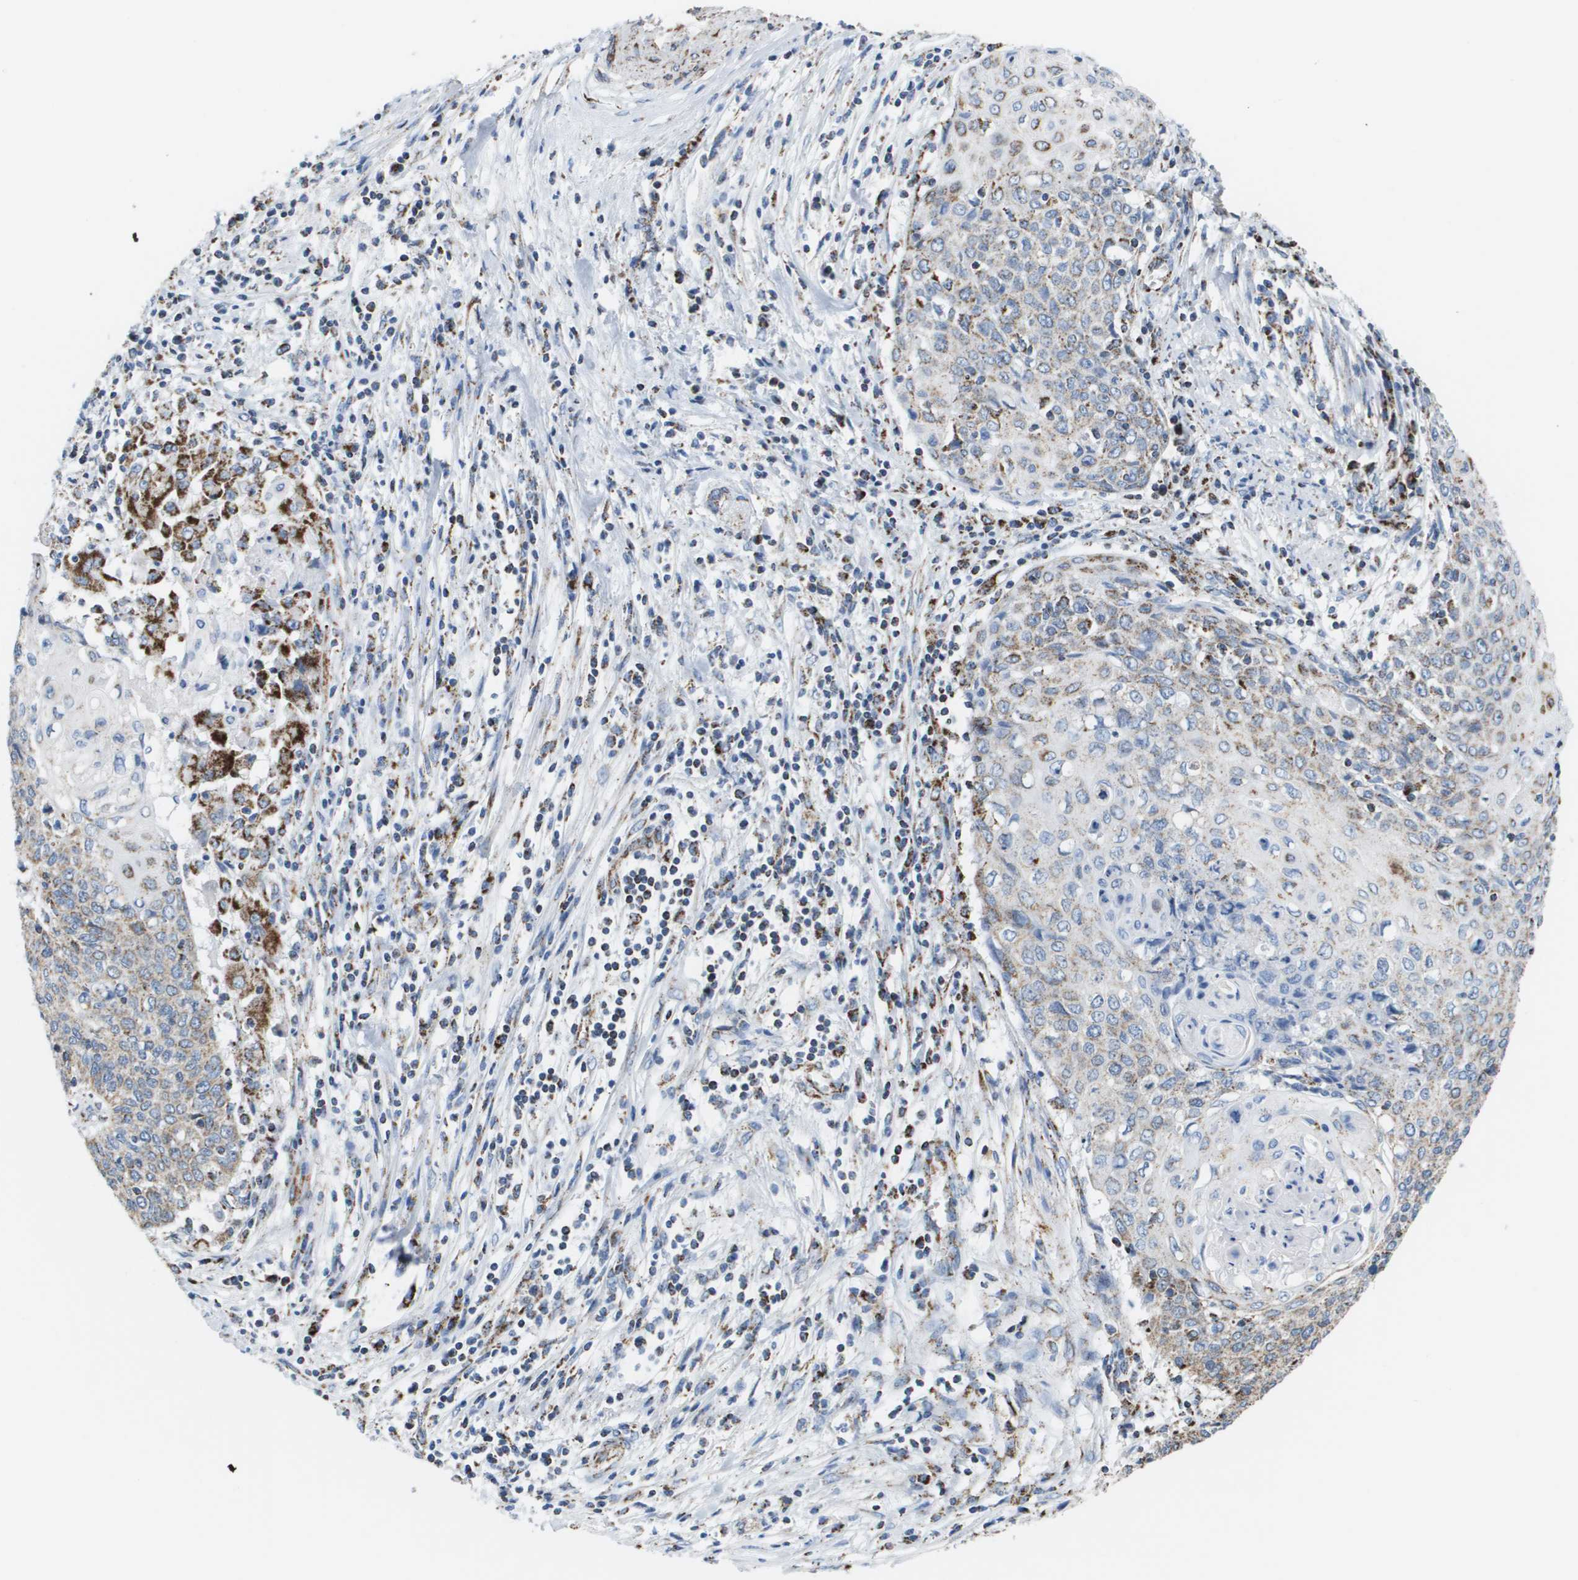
{"staining": {"intensity": "moderate", "quantity": "25%-75%", "location": "cytoplasmic/membranous"}, "tissue": "cervical cancer", "cell_type": "Tumor cells", "image_type": "cancer", "snomed": [{"axis": "morphology", "description": "Squamous cell carcinoma, NOS"}, {"axis": "topography", "description": "Cervix"}], "caption": "Cervical cancer stained with a brown dye demonstrates moderate cytoplasmic/membranous positive positivity in approximately 25%-75% of tumor cells.", "gene": "ATP5F1B", "patient": {"sex": "female", "age": 39}}